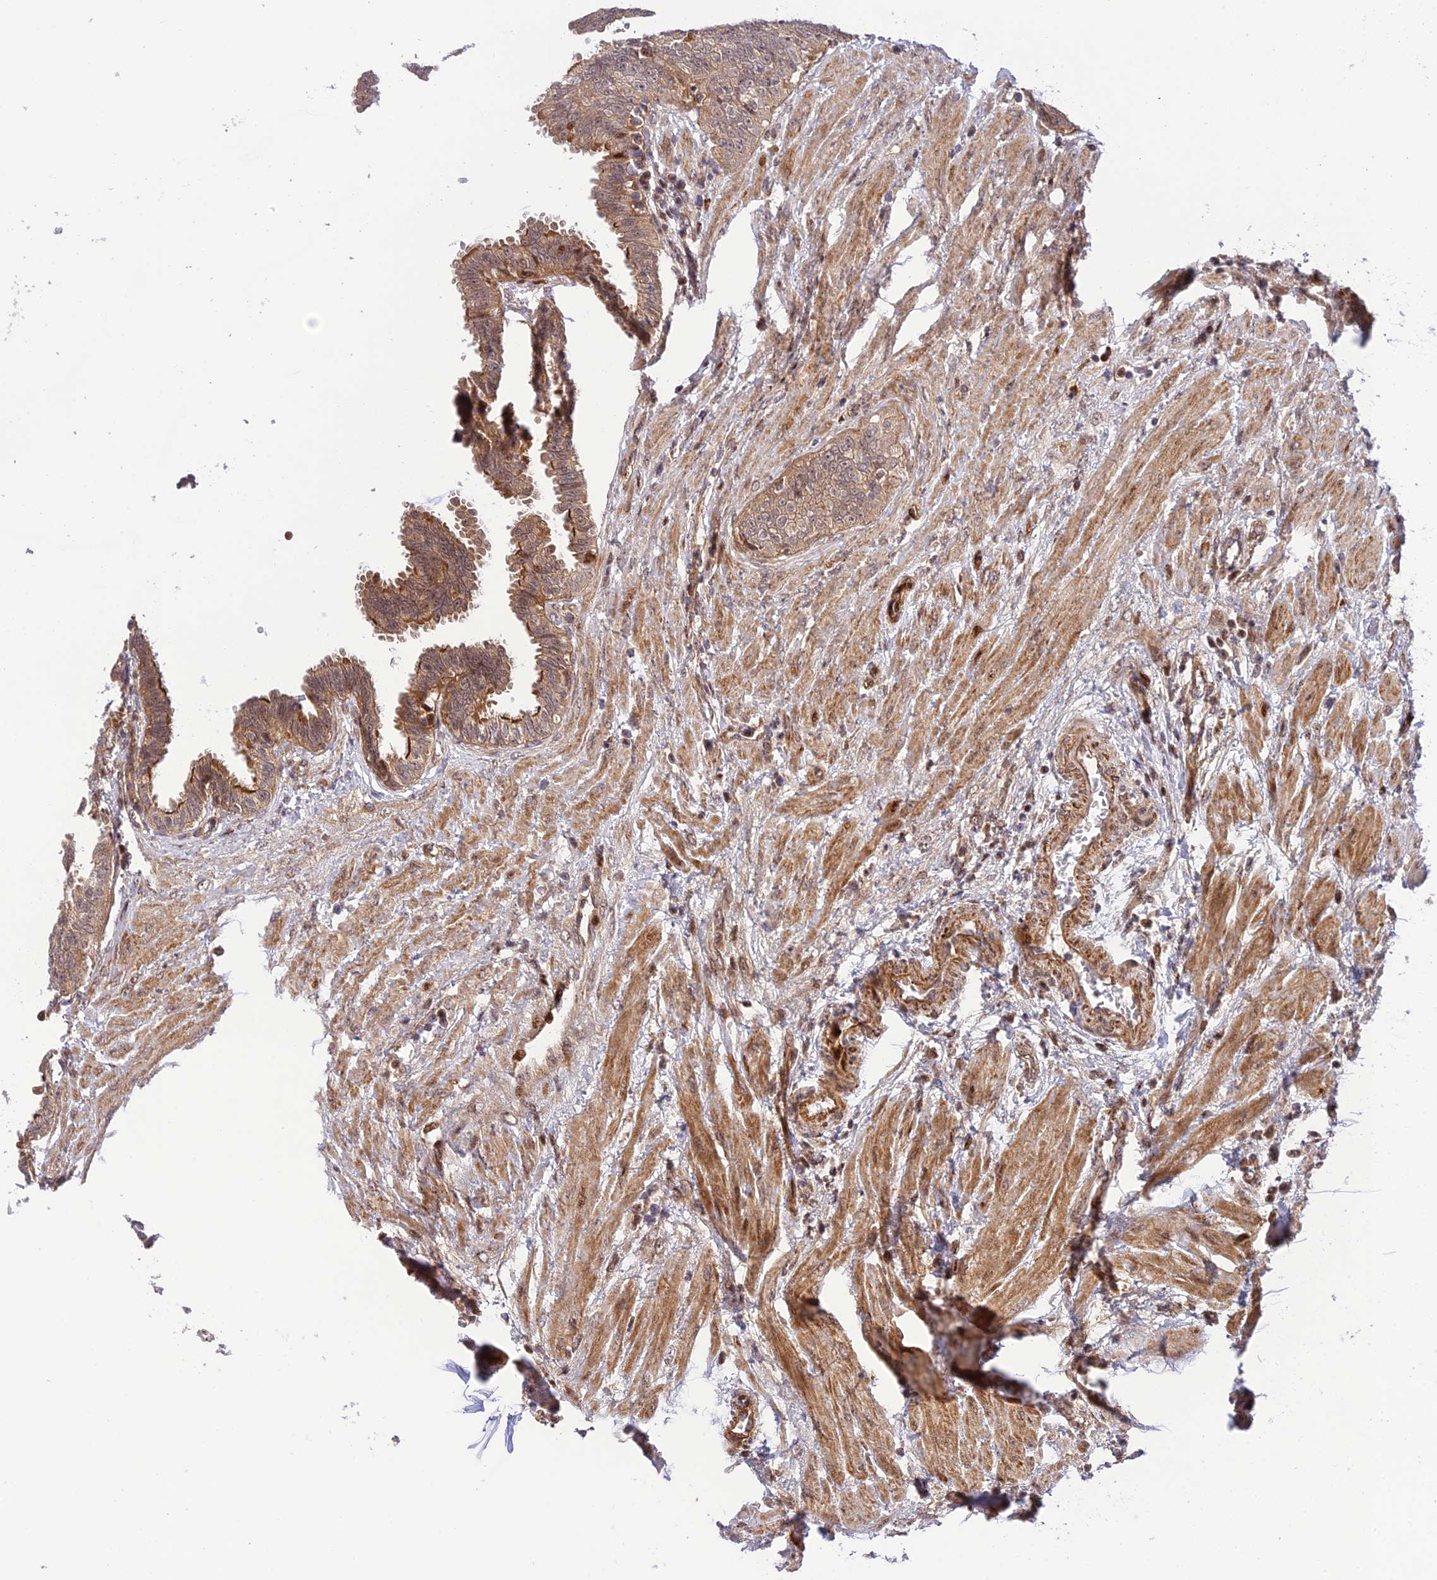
{"staining": {"intensity": "moderate", "quantity": ">75%", "location": "cytoplasmic/membranous"}, "tissue": "fallopian tube", "cell_type": "Glandular cells", "image_type": "normal", "snomed": [{"axis": "morphology", "description": "Normal tissue, NOS"}, {"axis": "topography", "description": "Fallopian tube"}], "caption": "Brown immunohistochemical staining in normal fallopian tube reveals moderate cytoplasmic/membranous expression in approximately >75% of glandular cells. The staining was performed using DAB (3,3'-diaminobenzidine) to visualize the protein expression in brown, while the nuclei were stained in blue with hematoxylin (Magnification: 20x).", "gene": "ZNF584", "patient": {"sex": "female", "age": 32}}